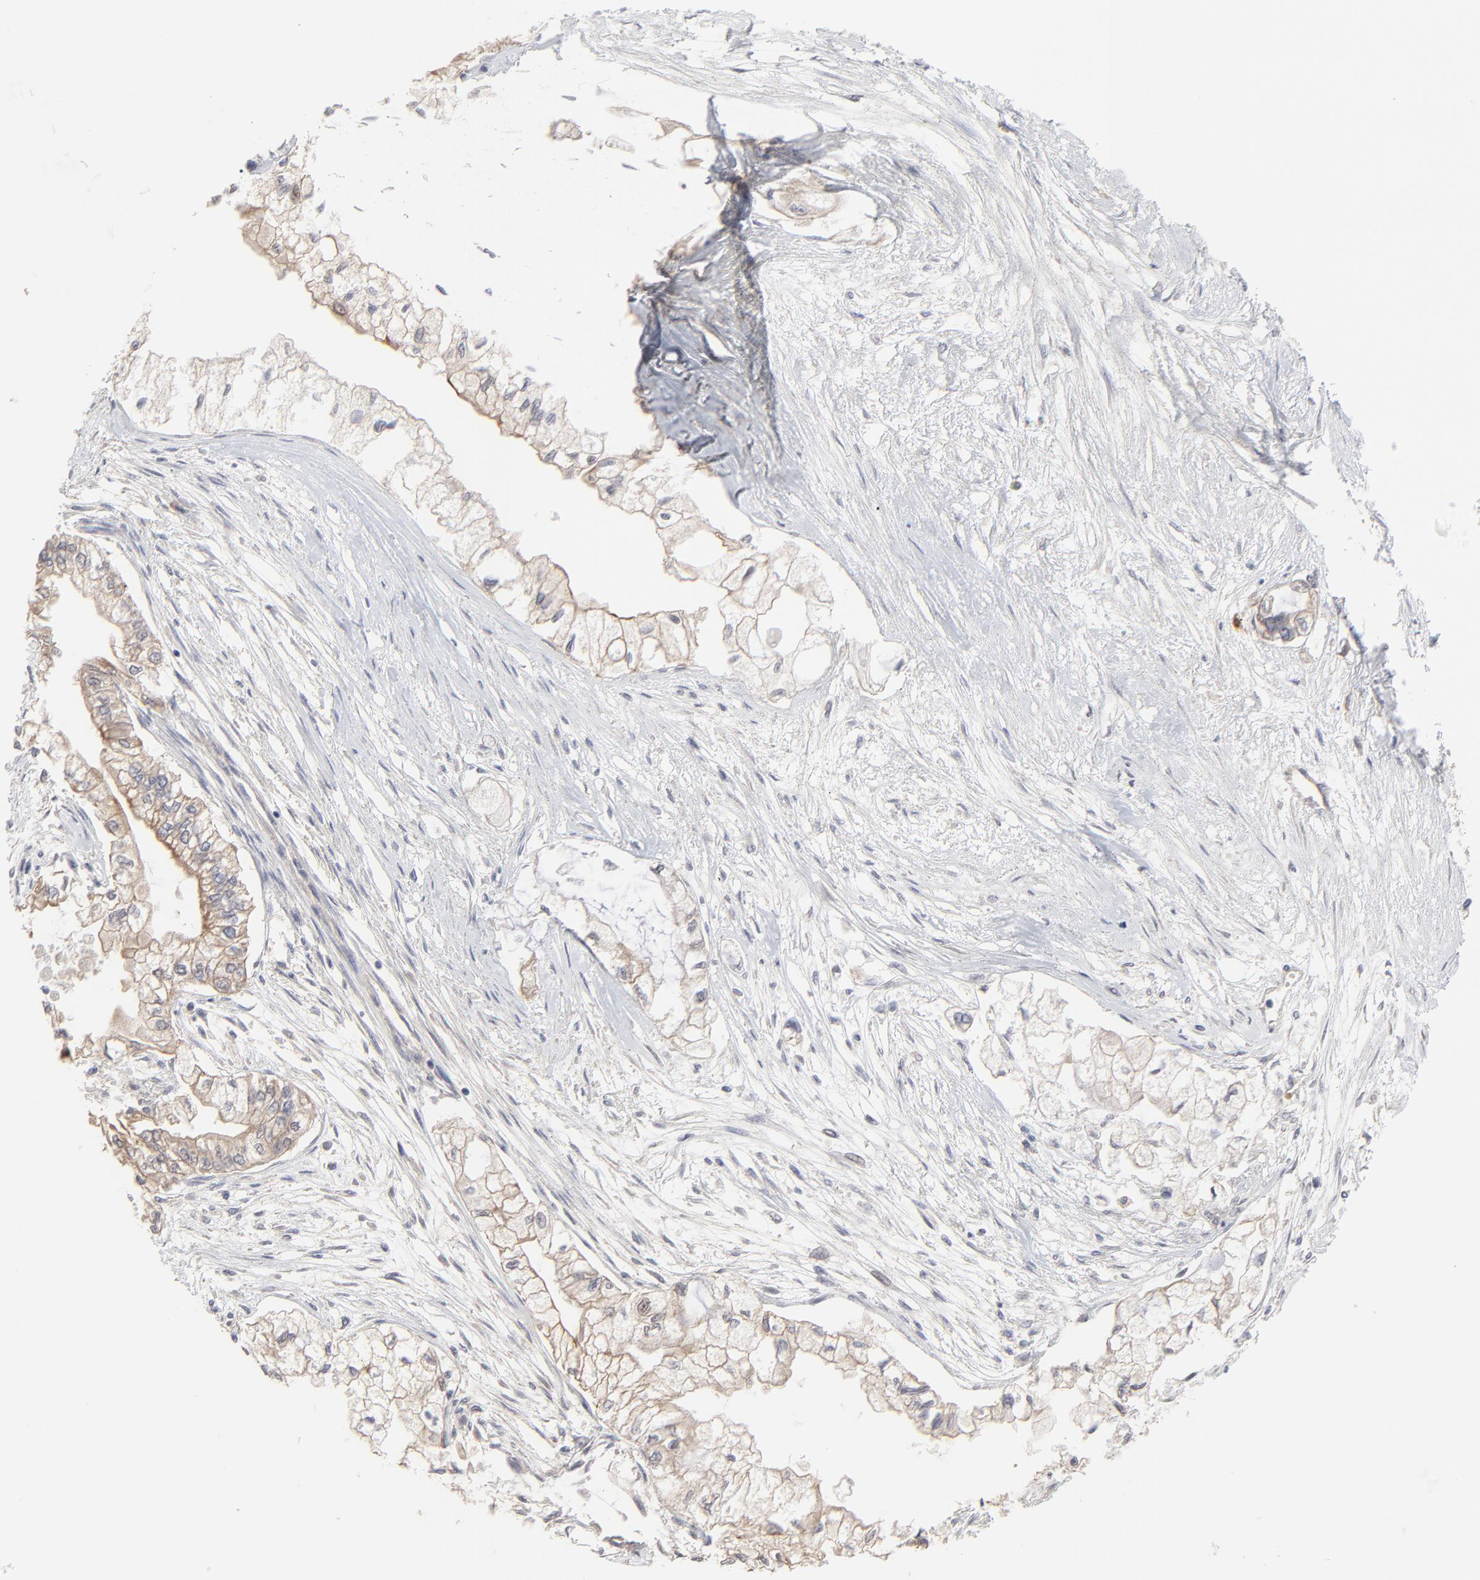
{"staining": {"intensity": "weak", "quantity": ">75%", "location": "cytoplasmic/membranous"}, "tissue": "pancreatic cancer", "cell_type": "Tumor cells", "image_type": "cancer", "snomed": [{"axis": "morphology", "description": "Adenocarcinoma, NOS"}, {"axis": "topography", "description": "Pancreas"}], "caption": "A brown stain labels weak cytoplasmic/membranous positivity of a protein in human pancreatic cancer (adenocarcinoma) tumor cells.", "gene": "FAM199X", "patient": {"sex": "male", "age": 79}}